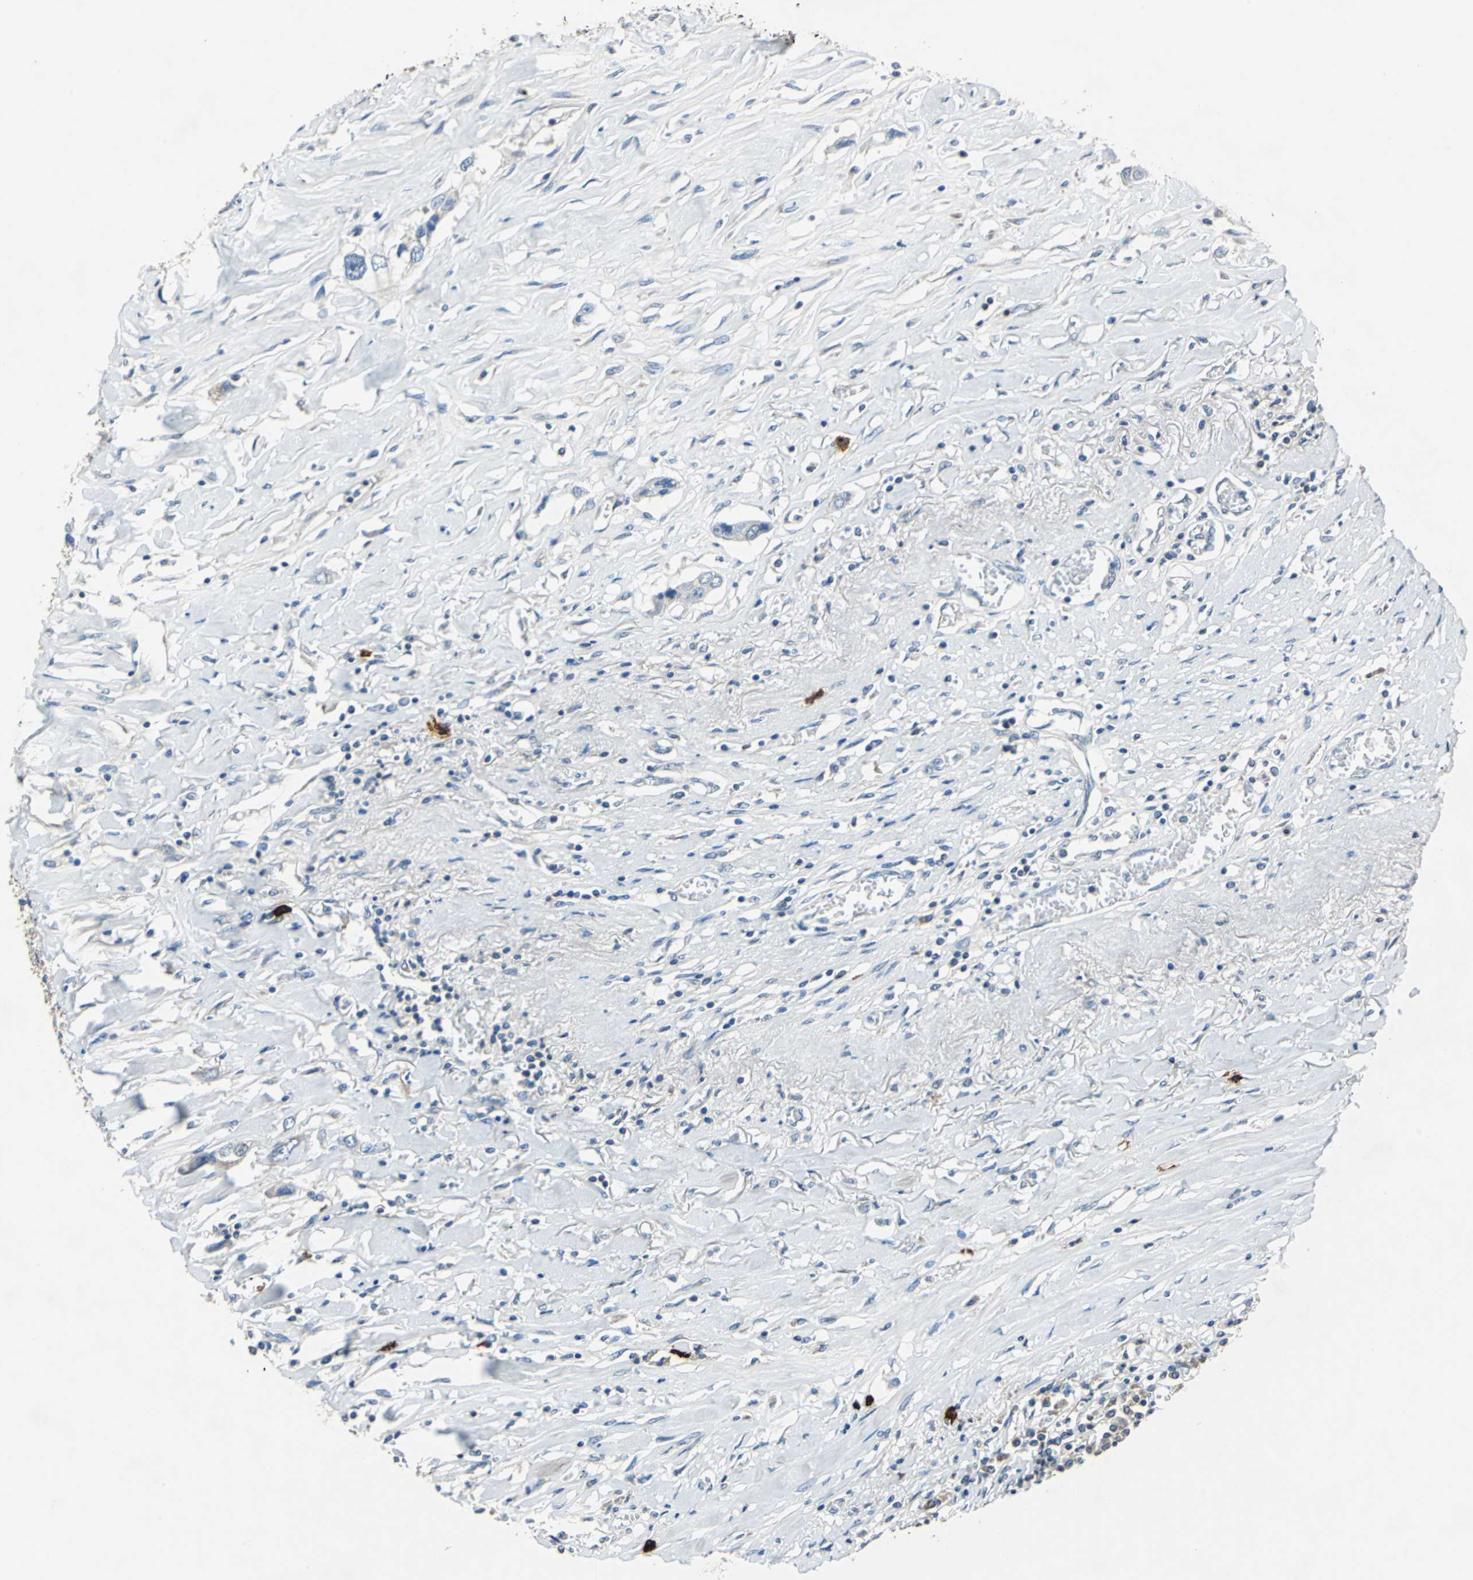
{"staining": {"intensity": "negative", "quantity": "none", "location": "none"}, "tissue": "lung cancer", "cell_type": "Tumor cells", "image_type": "cancer", "snomed": [{"axis": "morphology", "description": "Squamous cell carcinoma, NOS"}, {"axis": "topography", "description": "Lung"}], "caption": "IHC histopathology image of neoplastic tissue: lung squamous cell carcinoma stained with DAB displays no significant protein positivity in tumor cells.", "gene": "CPA3", "patient": {"sex": "male", "age": 71}}